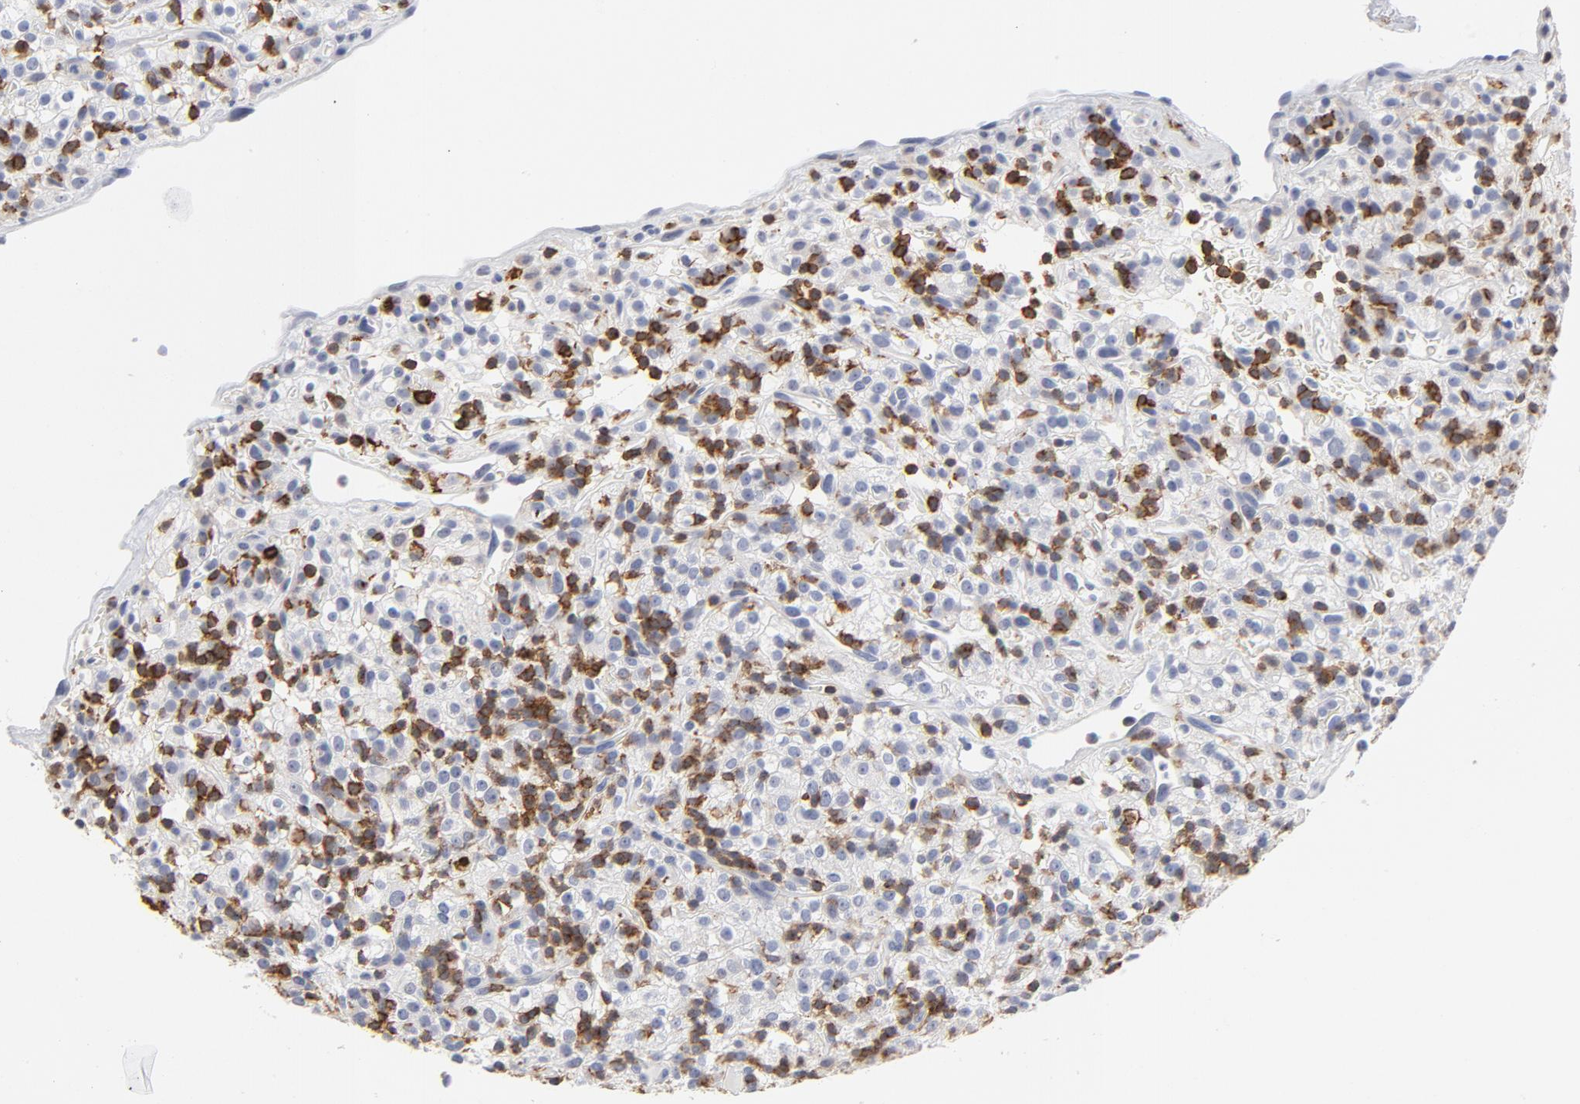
{"staining": {"intensity": "negative", "quantity": "none", "location": "none"}, "tissue": "renal cancer", "cell_type": "Tumor cells", "image_type": "cancer", "snomed": [{"axis": "morphology", "description": "Normal tissue, NOS"}, {"axis": "morphology", "description": "Adenocarcinoma, NOS"}, {"axis": "topography", "description": "Kidney"}], "caption": "Immunohistochemical staining of adenocarcinoma (renal) shows no significant positivity in tumor cells. Nuclei are stained in blue.", "gene": "CD2", "patient": {"sex": "female", "age": 72}}